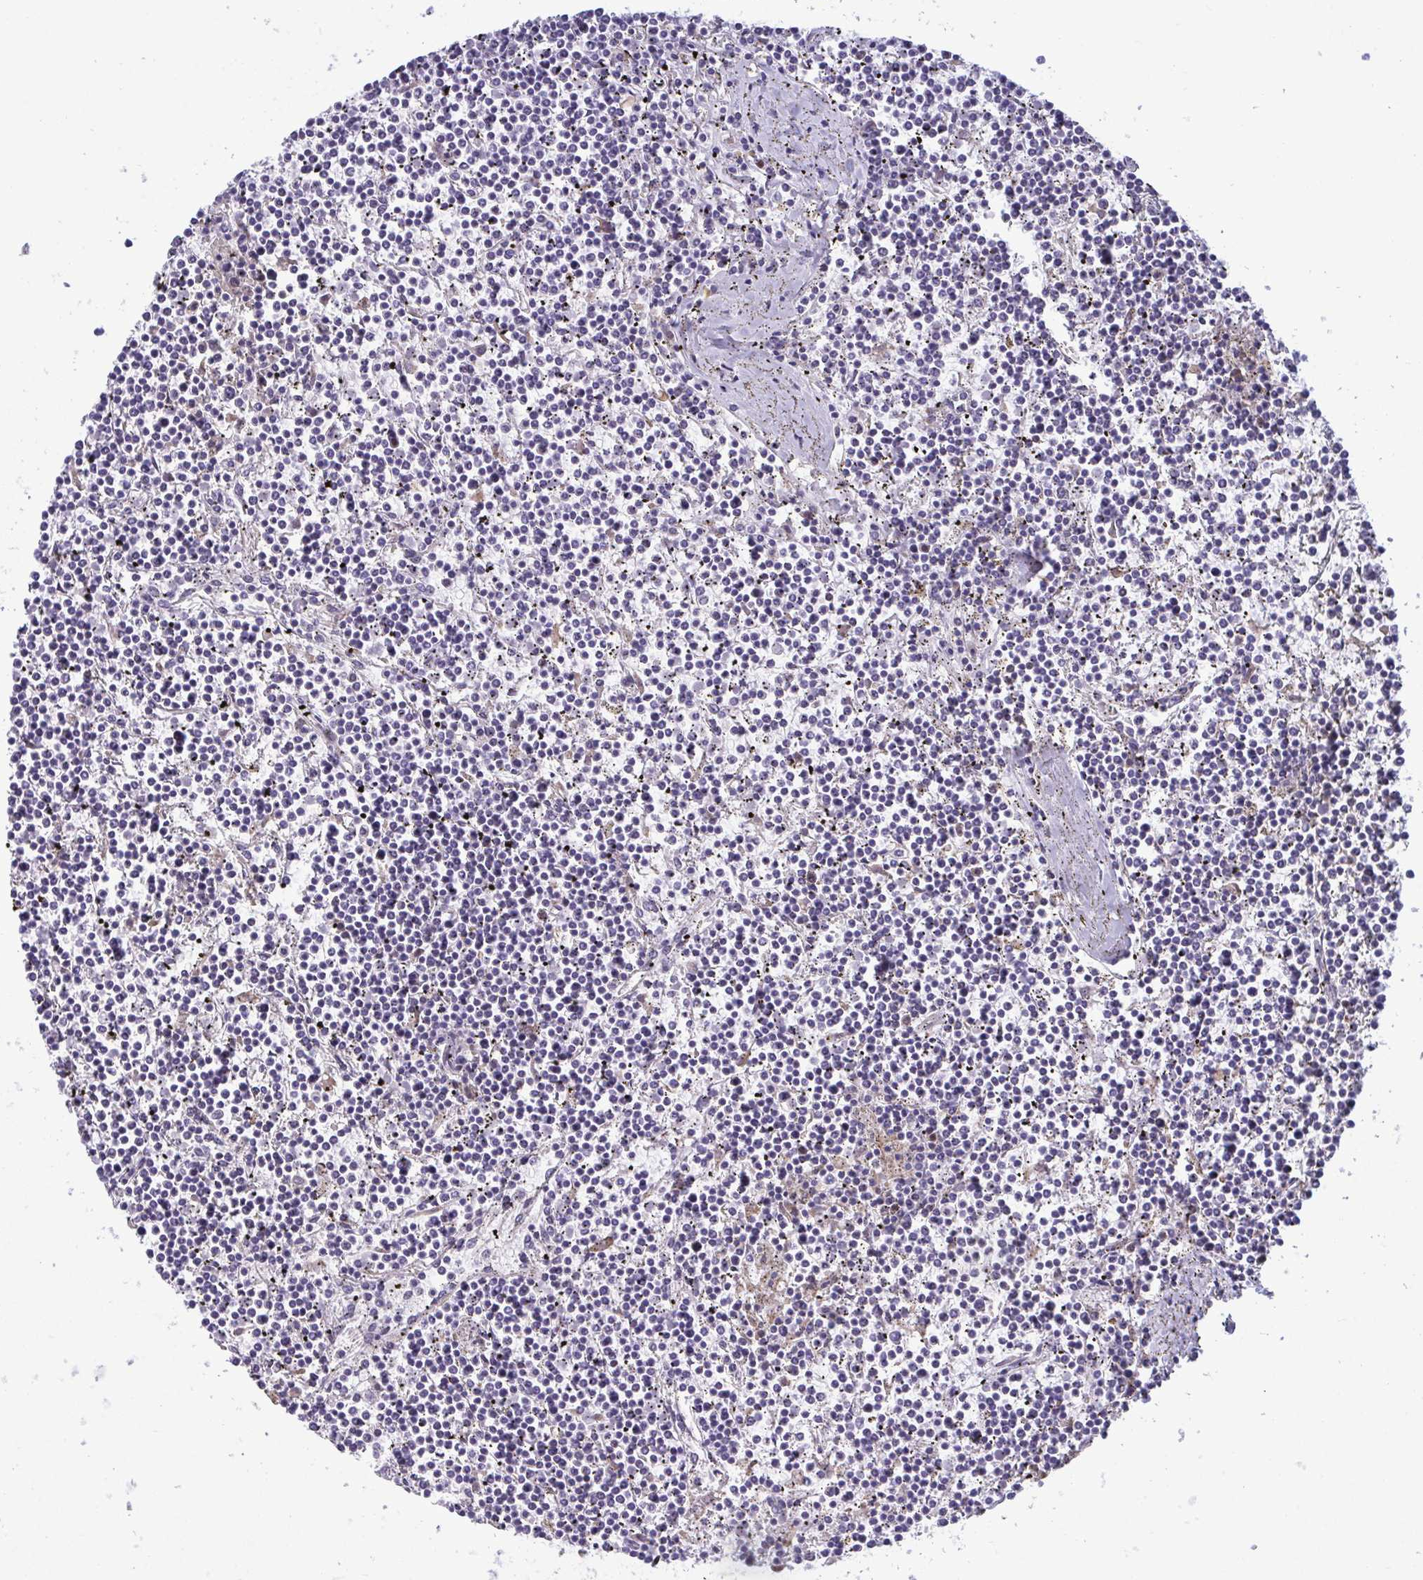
{"staining": {"intensity": "negative", "quantity": "none", "location": "none"}, "tissue": "lymphoma", "cell_type": "Tumor cells", "image_type": "cancer", "snomed": [{"axis": "morphology", "description": "Malignant lymphoma, non-Hodgkin's type, Low grade"}, {"axis": "topography", "description": "Spleen"}], "caption": "IHC image of neoplastic tissue: human lymphoma stained with DAB shows no significant protein expression in tumor cells. (IHC, brightfield microscopy, high magnification).", "gene": "WBP11", "patient": {"sex": "female", "age": 19}}